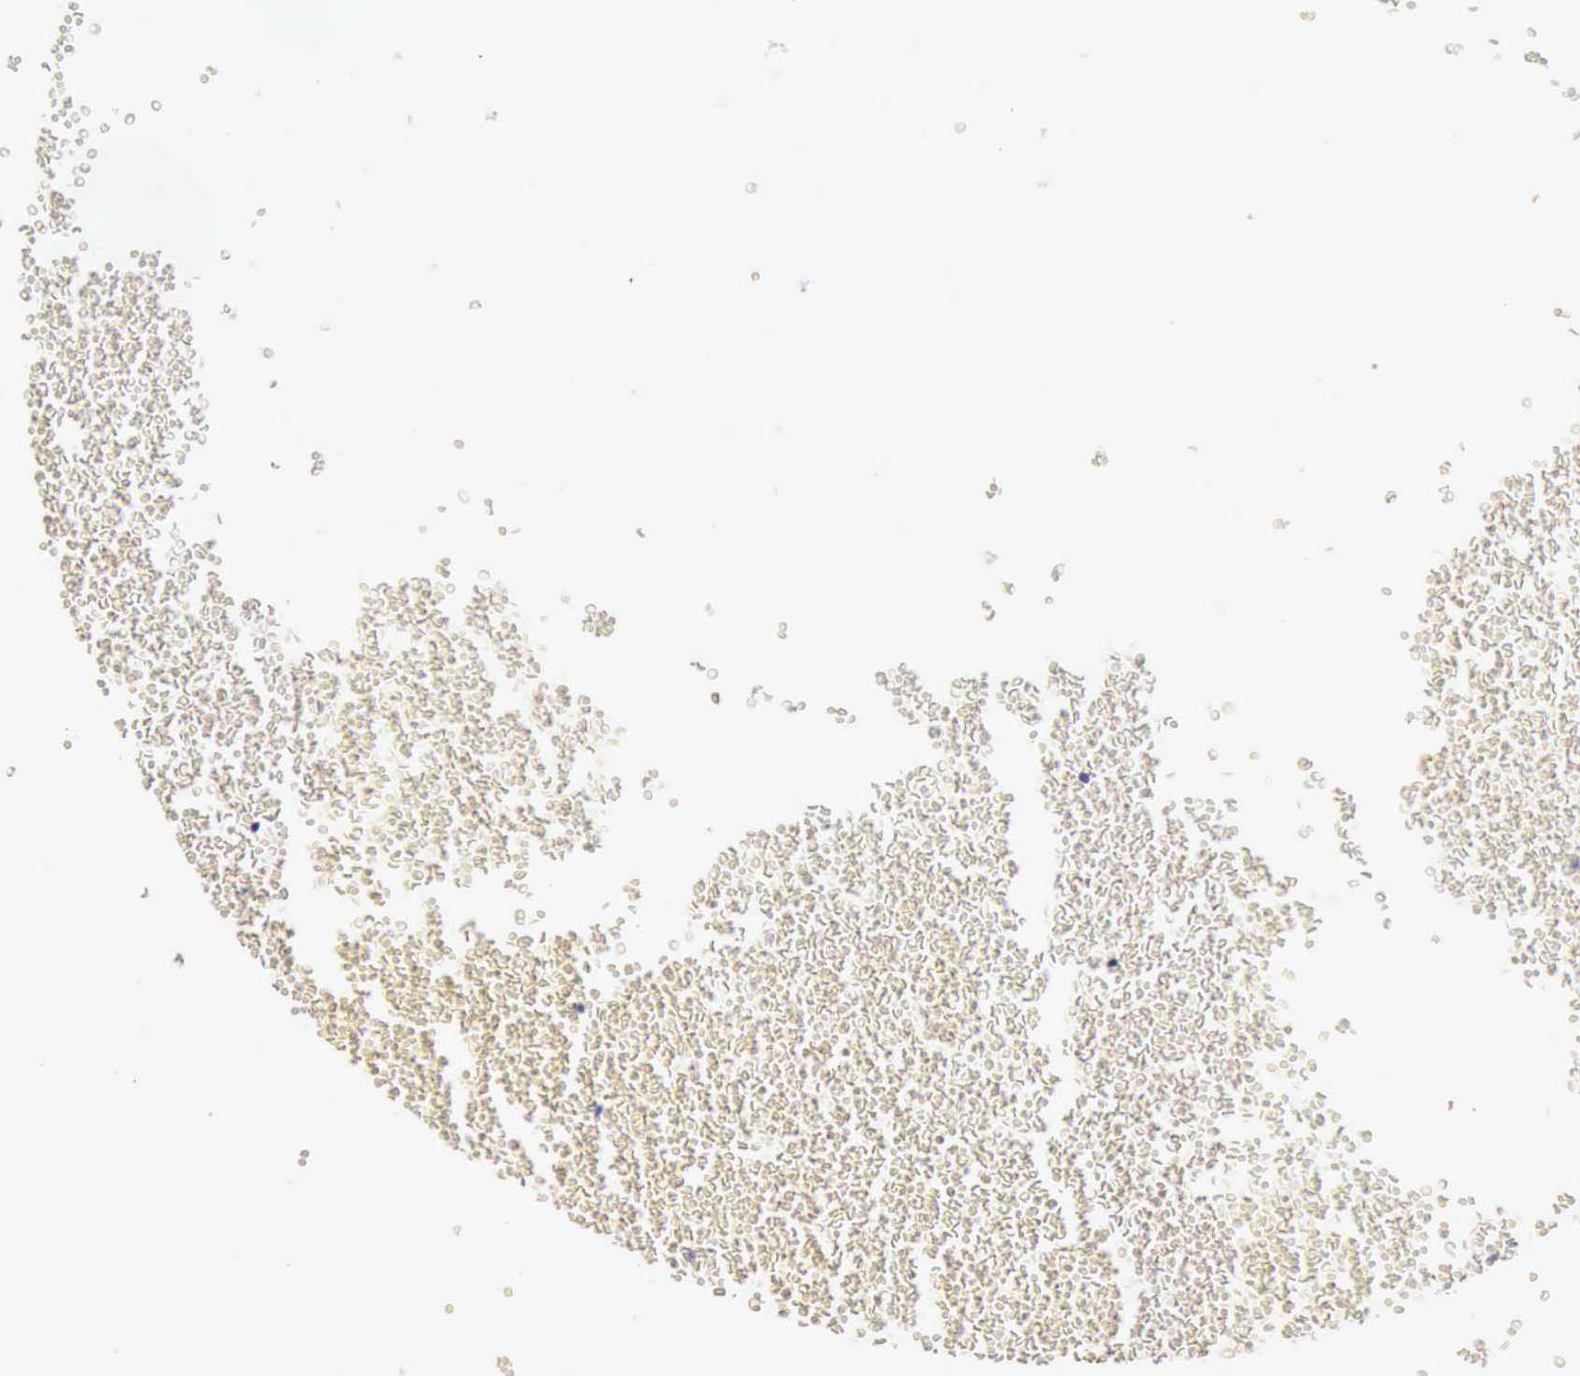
{"staining": {"intensity": "negative", "quantity": "none", "location": "none"}, "tissue": "testis cancer", "cell_type": "Tumor cells", "image_type": "cancer", "snomed": [{"axis": "morphology", "description": "Seminoma, NOS"}, {"axis": "topography", "description": "Testis"}], "caption": "Human seminoma (testis) stained for a protein using immunohistochemistry exhibits no staining in tumor cells.", "gene": "TCEANC", "patient": {"sex": "male", "age": 71}}